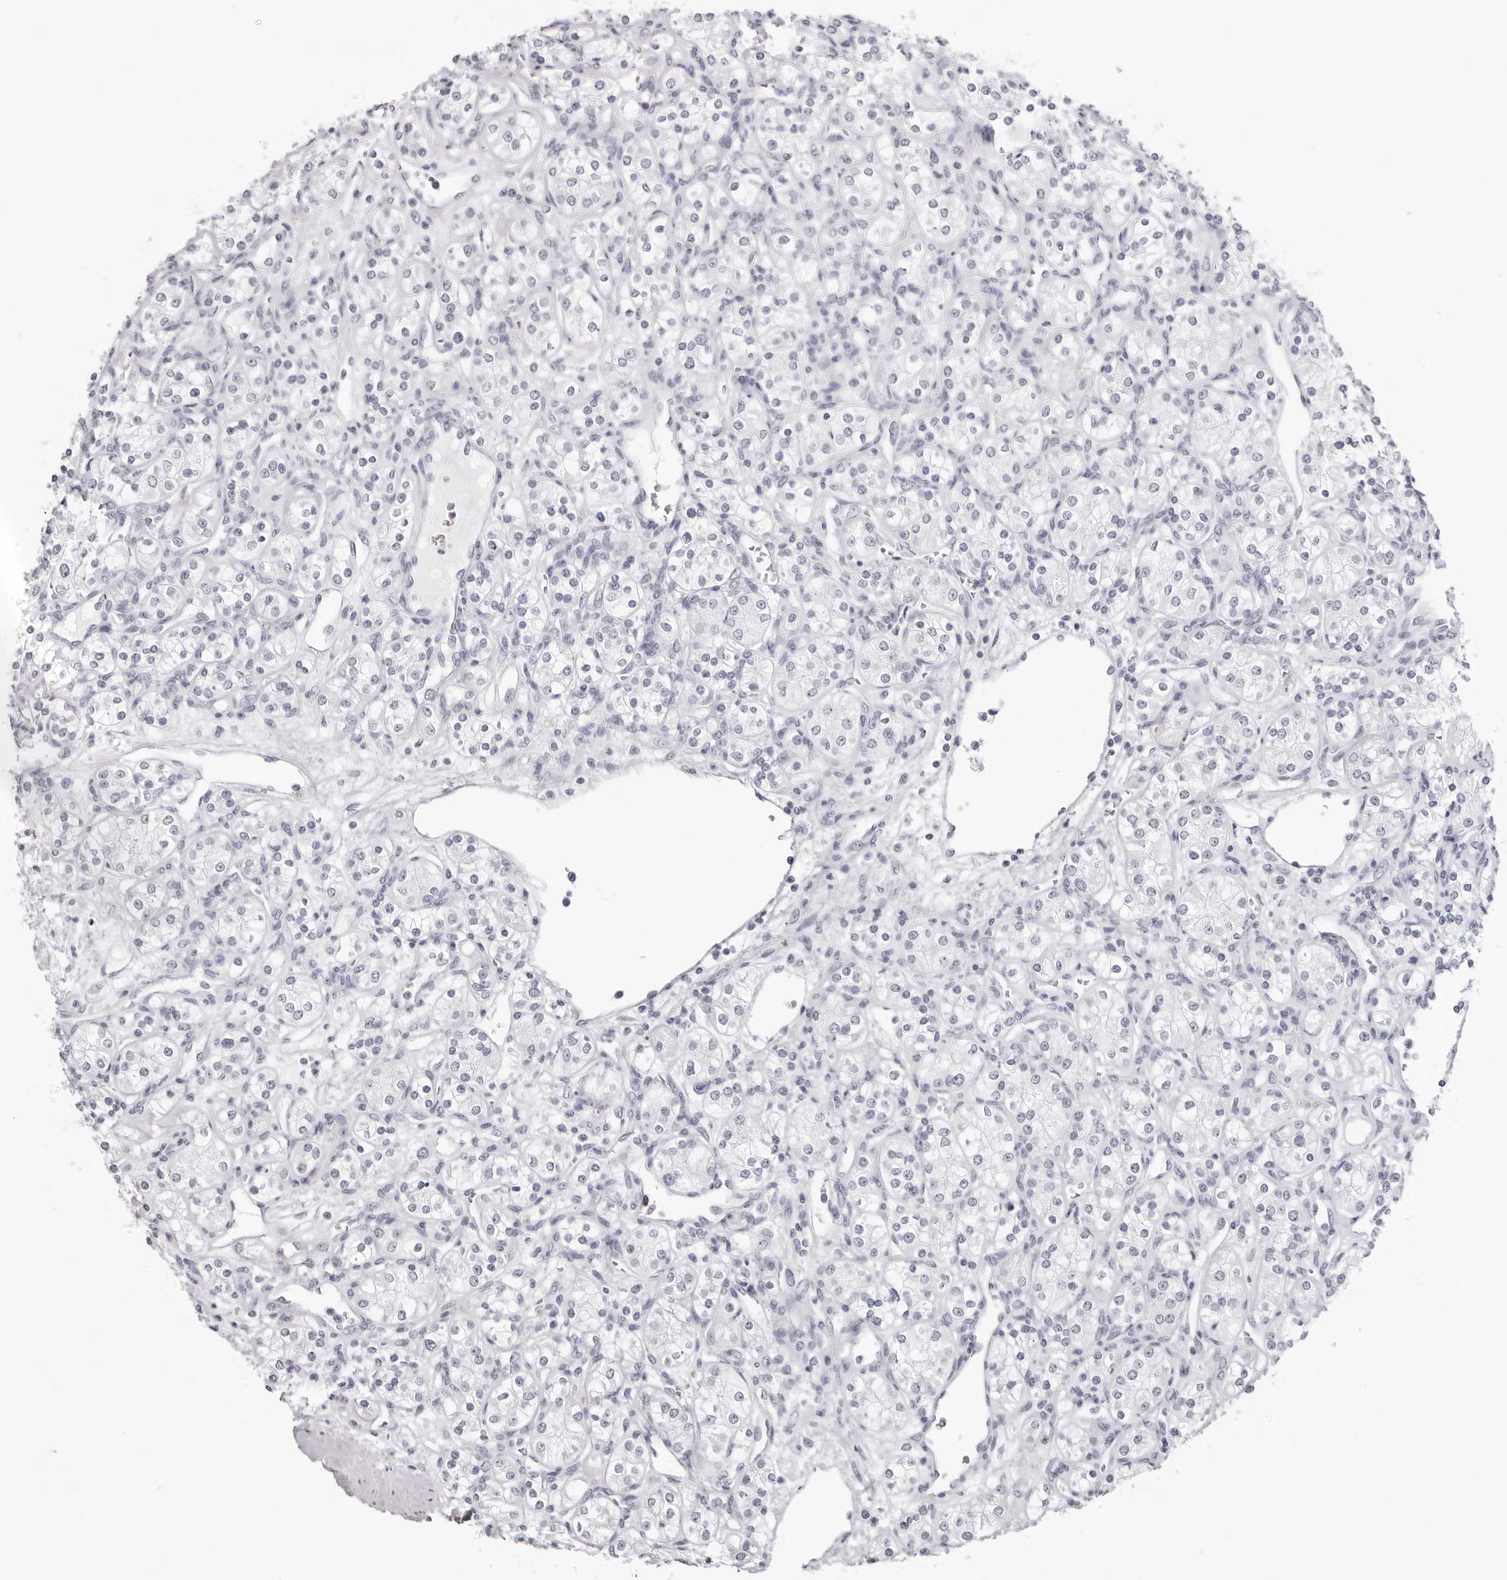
{"staining": {"intensity": "negative", "quantity": "none", "location": "none"}, "tissue": "renal cancer", "cell_type": "Tumor cells", "image_type": "cancer", "snomed": [{"axis": "morphology", "description": "Adenocarcinoma, NOS"}, {"axis": "topography", "description": "Kidney"}], "caption": "IHC image of renal cancer (adenocarcinoma) stained for a protein (brown), which reveals no staining in tumor cells.", "gene": "INSL3", "patient": {"sex": "male", "age": 77}}